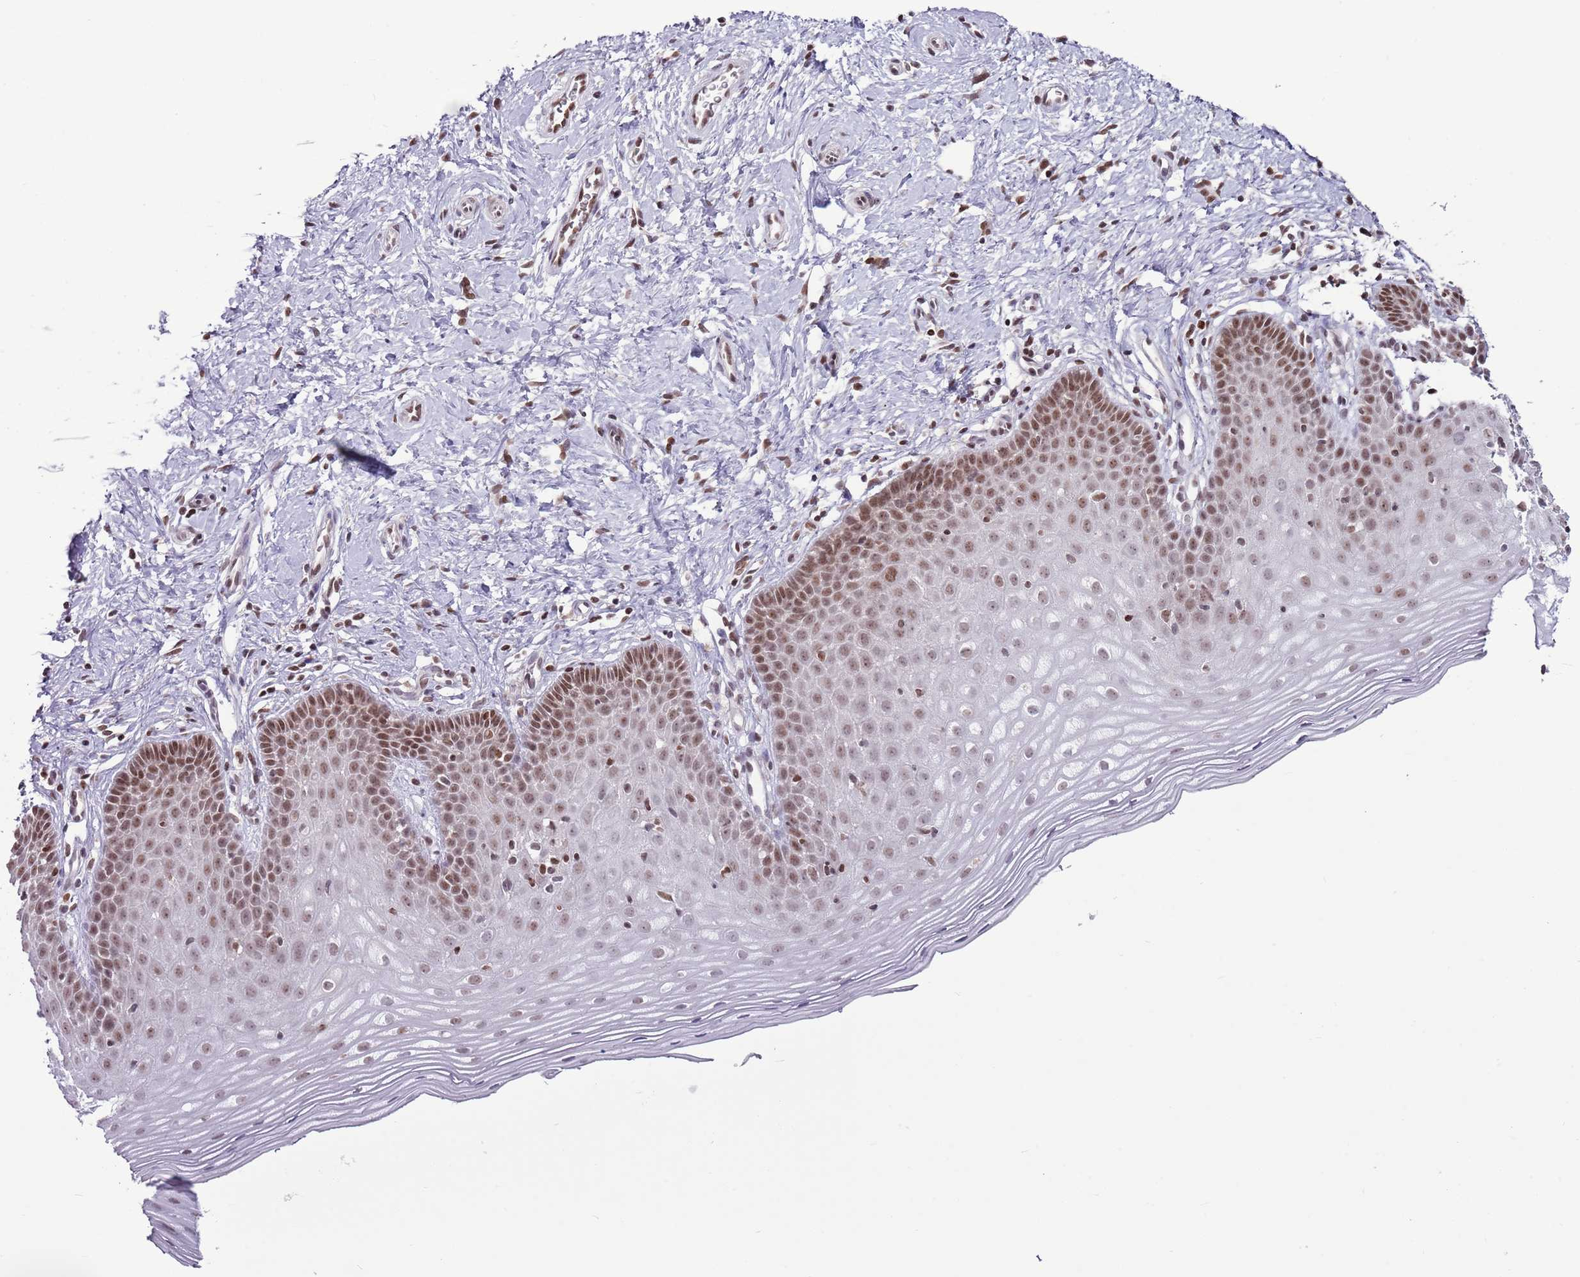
{"staining": {"intensity": "moderate", "quantity": ">75%", "location": "nuclear"}, "tissue": "cervix", "cell_type": "Glandular cells", "image_type": "normal", "snomed": [{"axis": "morphology", "description": "Normal tissue, NOS"}, {"axis": "topography", "description": "Cervix"}], "caption": "DAB immunohistochemical staining of unremarkable human cervix reveals moderate nuclear protein expression in about >75% of glandular cells. (DAB IHC, brown staining for protein, blue staining for nuclei).", "gene": "SELENOH", "patient": {"sex": "female", "age": 36}}